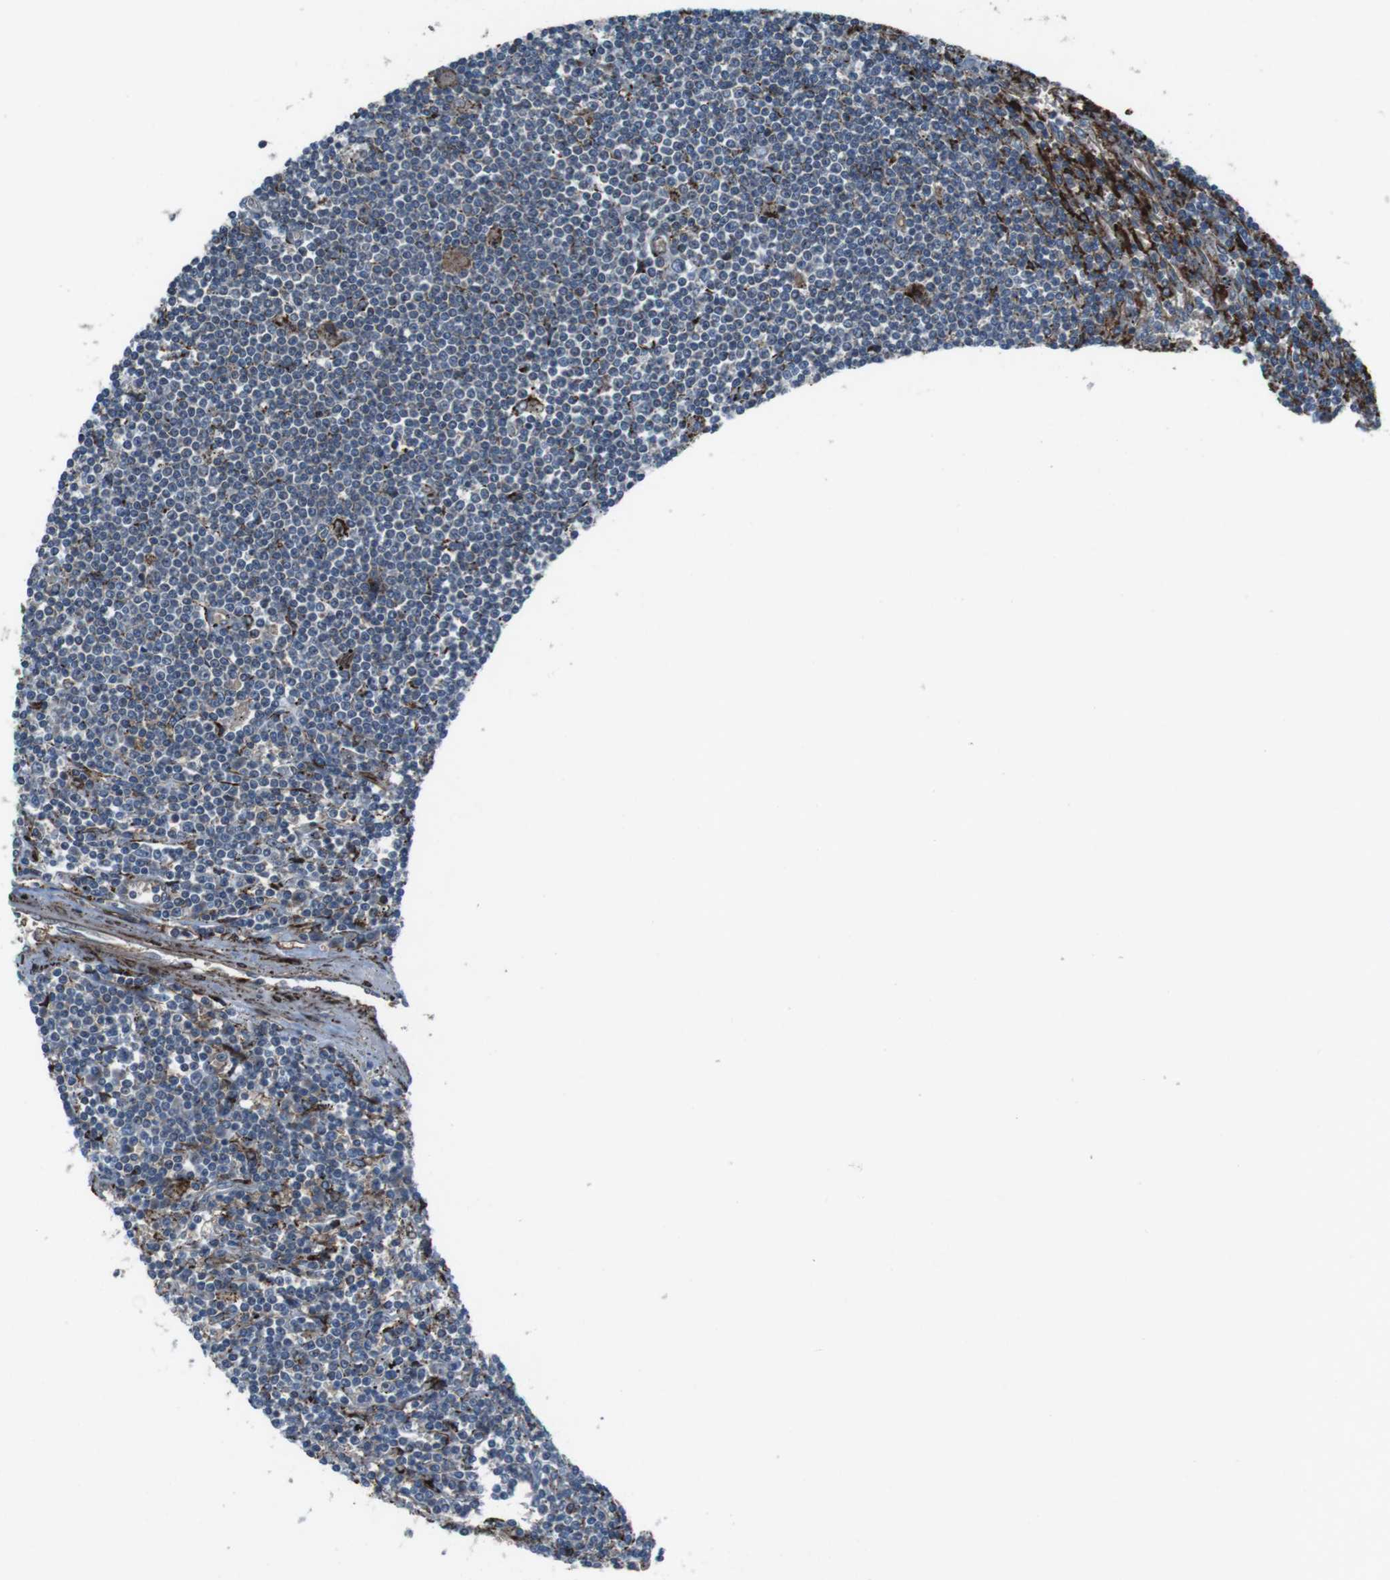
{"staining": {"intensity": "moderate", "quantity": "<25%", "location": "cytoplasmic/membranous"}, "tissue": "lymphoma", "cell_type": "Tumor cells", "image_type": "cancer", "snomed": [{"axis": "morphology", "description": "Malignant lymphoma, non-Hodgkin's type, Low grade"}, {"axis": "topography", "description": "Spleen"}], "caption": "DAB immunohistochemical staining of human malignant lymphoma, non-Hodgkin's type (low-grade) demonstrates moderate cytoplasmic/membranous protein positivity in about <25% of tumor cells.", "gene": "GDF10", "patient": {"sex": "male", "age": 76}}